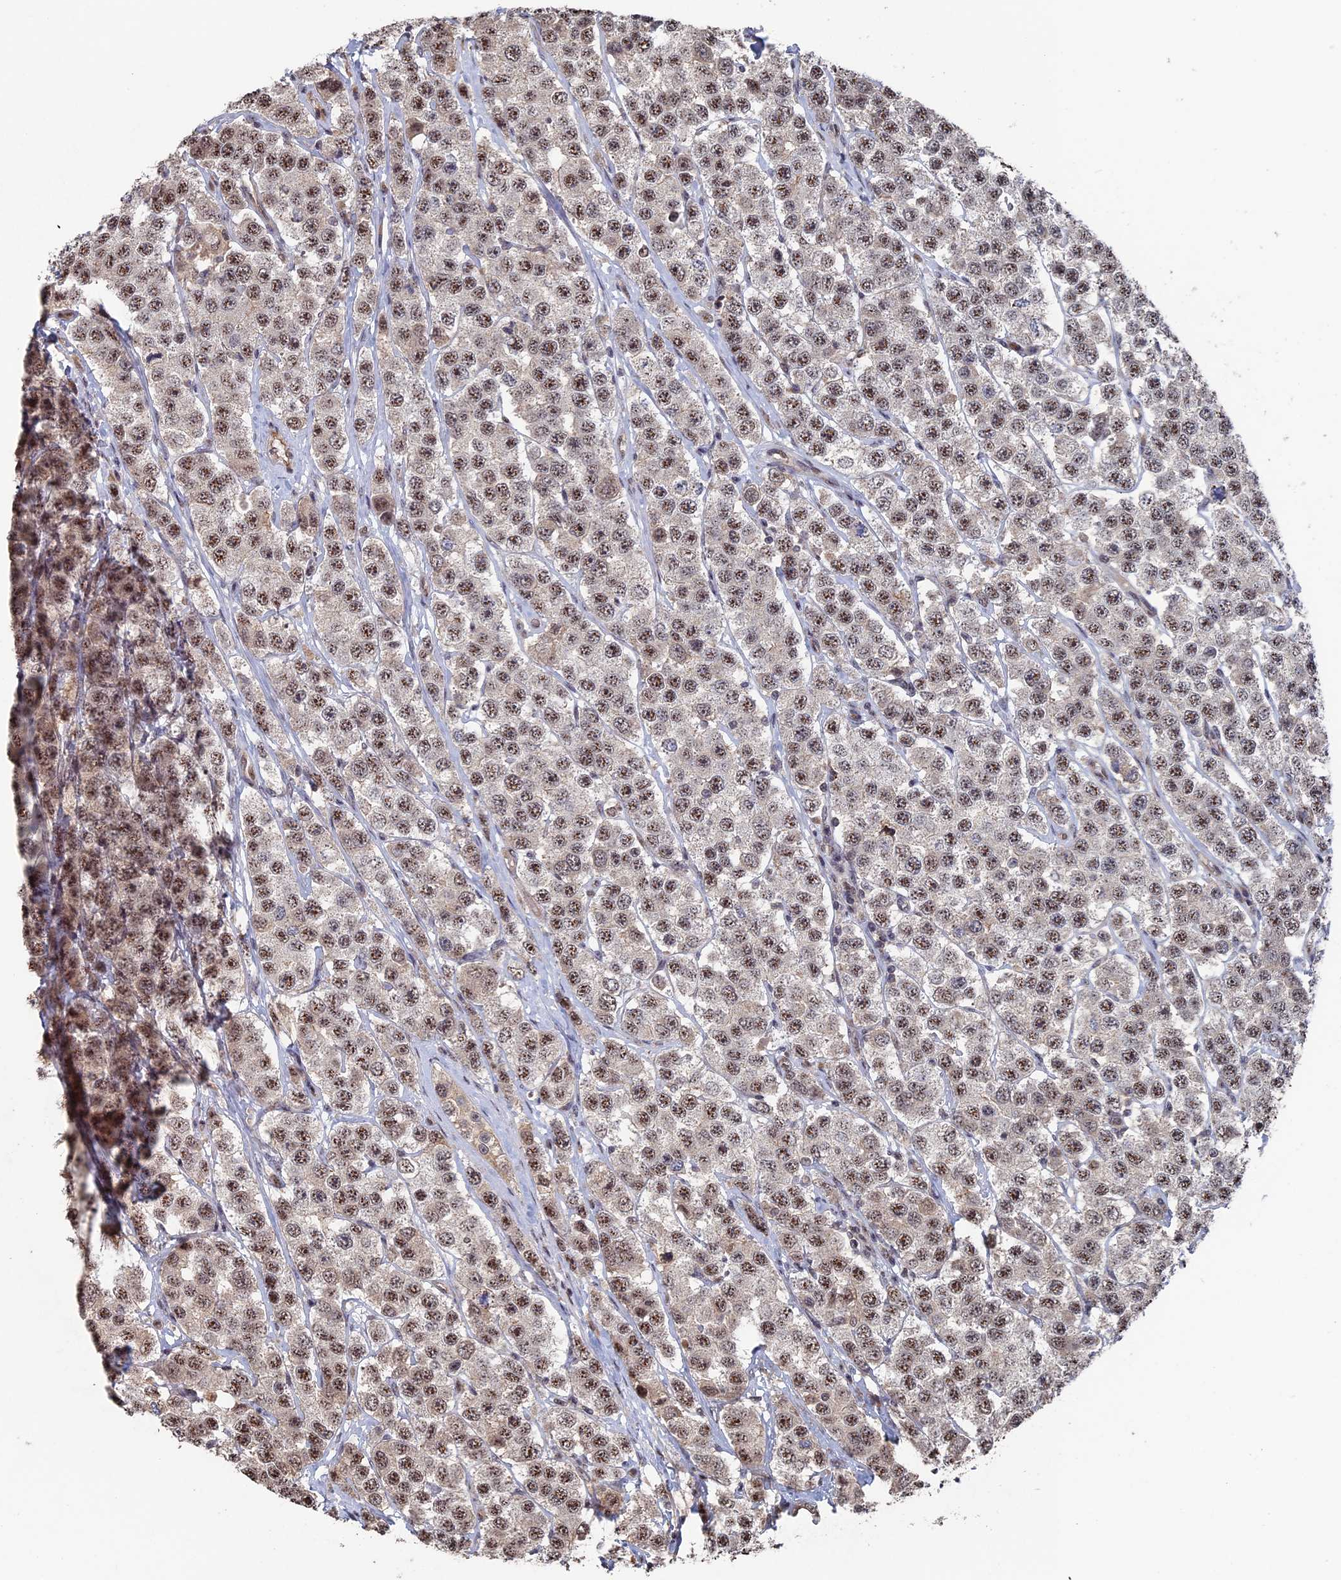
{"staining": {"intensity": "moderate", "quantity": ">75%", "location": "nuclear"}, "tissue": "testis cancer", "cell_type": "Tumor cells", "image_type": "cancer", "snomed": [{"axis": "morphology", "description": "Seminoma, NOS"}, {"axis": "topography", "description": "Testis"}], "caption": "Seminoma (testis) stained for a protein (brown) shows moderate nuclear positive staining in approximately >75% of tumor cells.", "gene": "KIAA1328", "patient": {"sex": "male", "age": 28}}